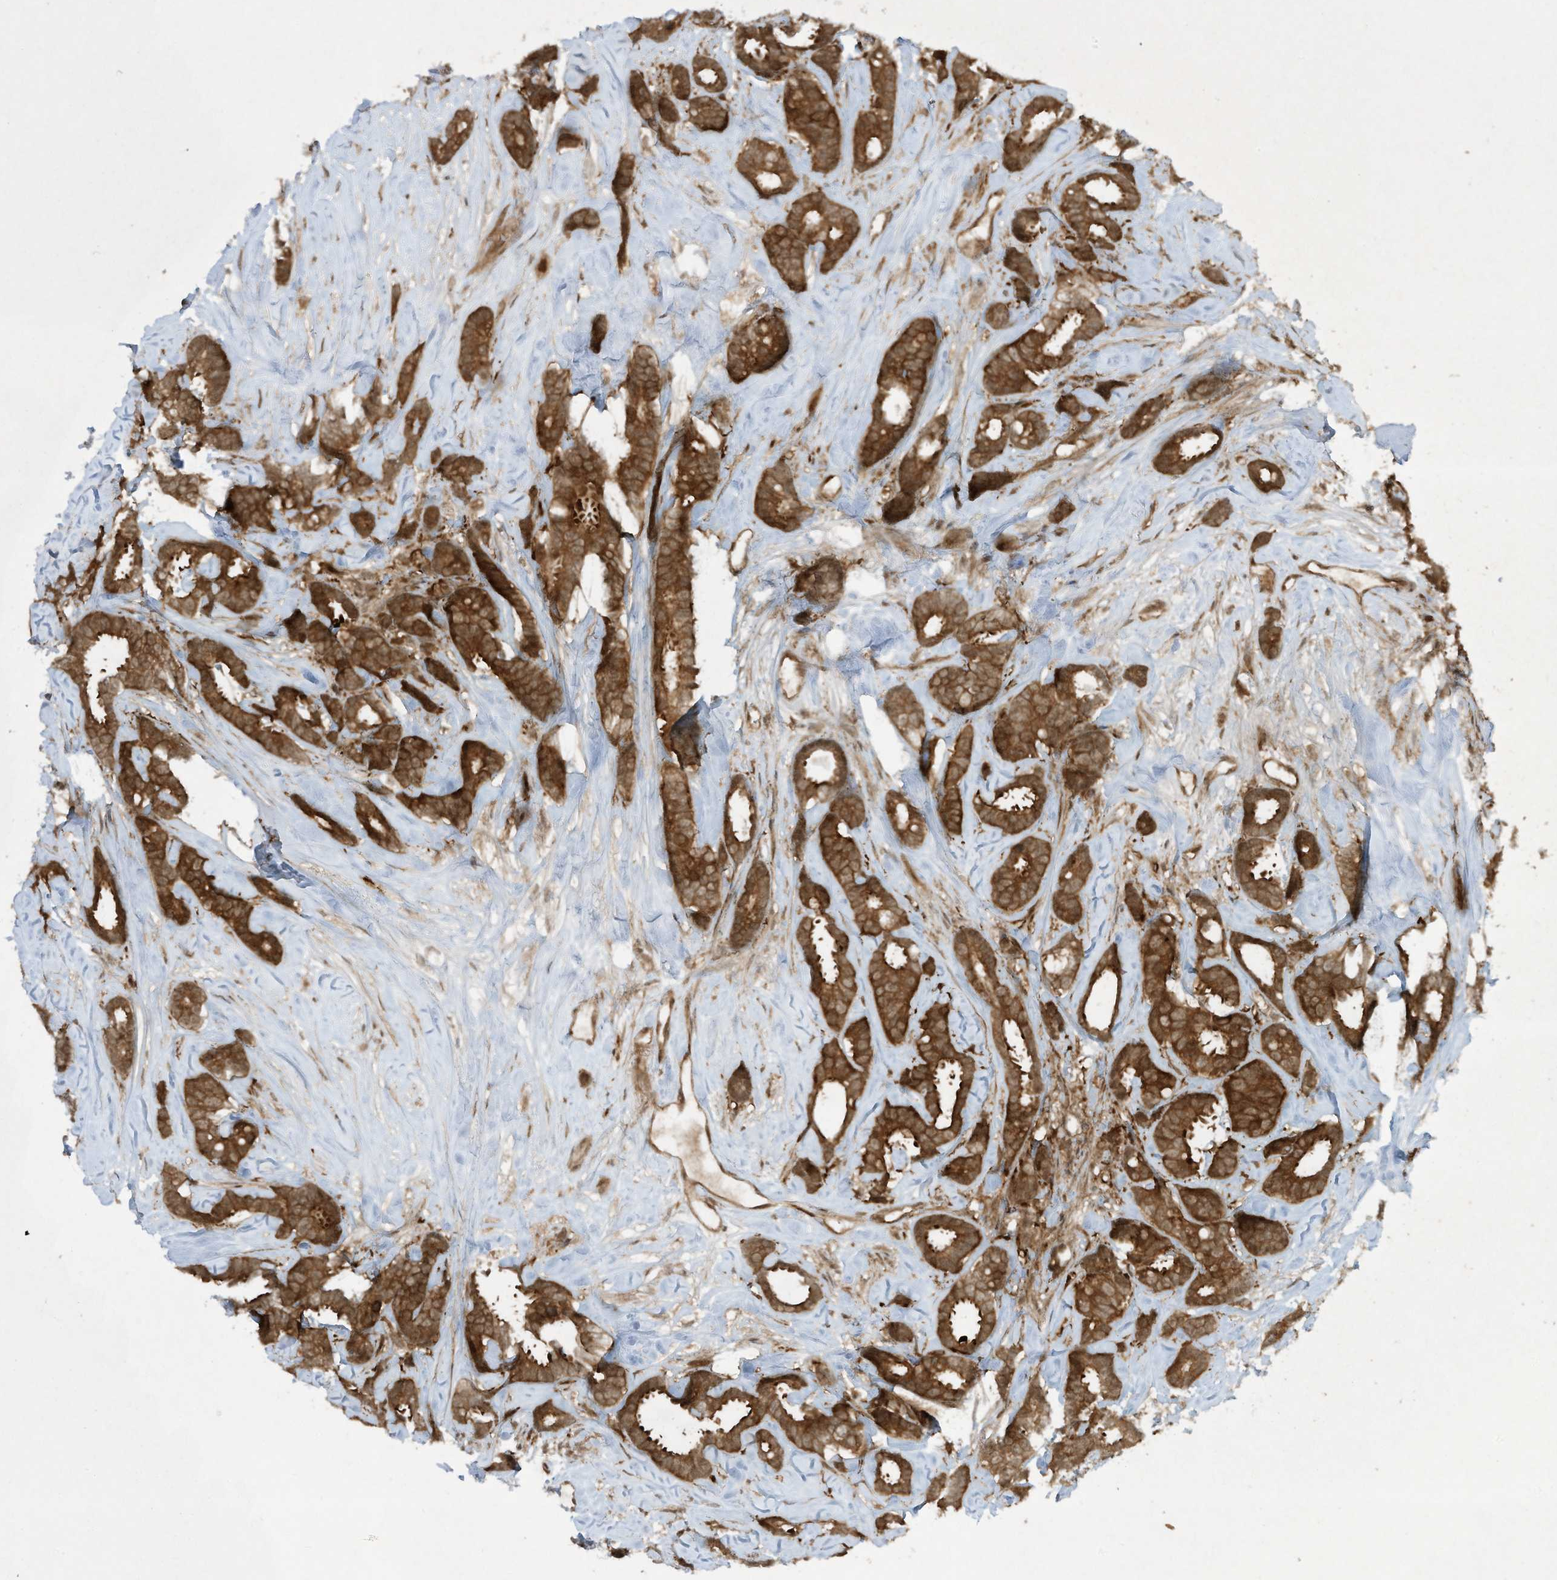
{"staining": {"intensity": "strong", "quantity": ">75%", "location": "cytoplasmic/membranous"}, "tissue": "breast cancer", "cell_type": "Tumor cells", "image_type": "cancer", "snomed": [{"axis": "morphology", "description": "Duct carcinoma"}, {"axis": "topography", "description": "Breast"}], "caption": "Human intraductal carcinoma (breast) stained with a protein marker exhibits strong staining in tumor cells.", "gene": "CERT1", "patient": {"sex": "female", "age": 87}}